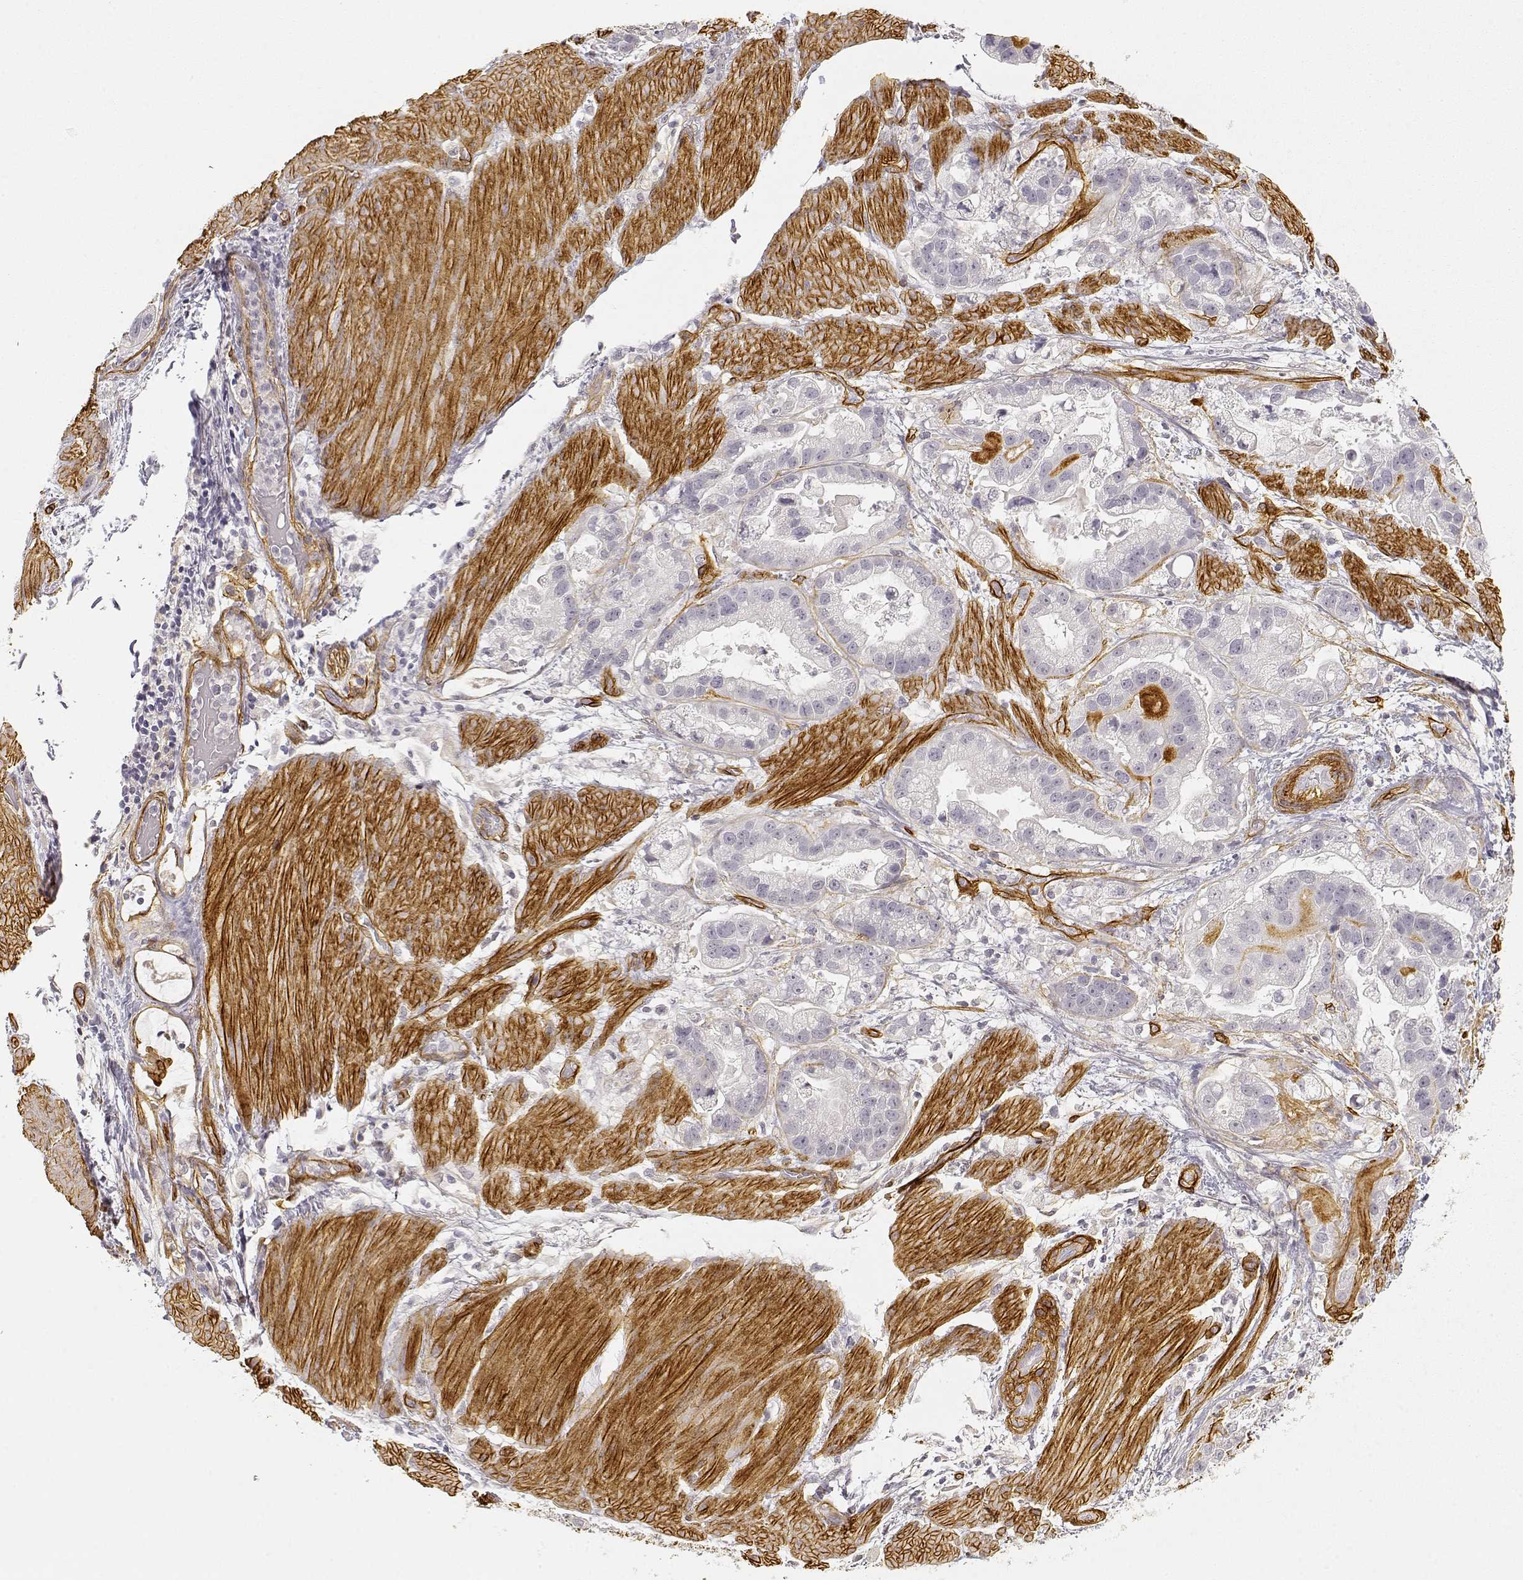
{"staining": {"intensity": "negative", "quantity": "none", "location": "none"}, "tissue": "stomach cancer", "cell_type": "Tumor cells", "image_type": "cancer", "snomed": [{"axis": "morphology", "description": "Adenocarcinoma, NOS"}, {"axis": "topography", "description": "Stomach"}], "caption": "Stomach cancer was stained to show a protein in brown. There is no significant staining in tumor cells.", "gene": "LAMA4", "patient": {"sex": "male", "age": 59}}